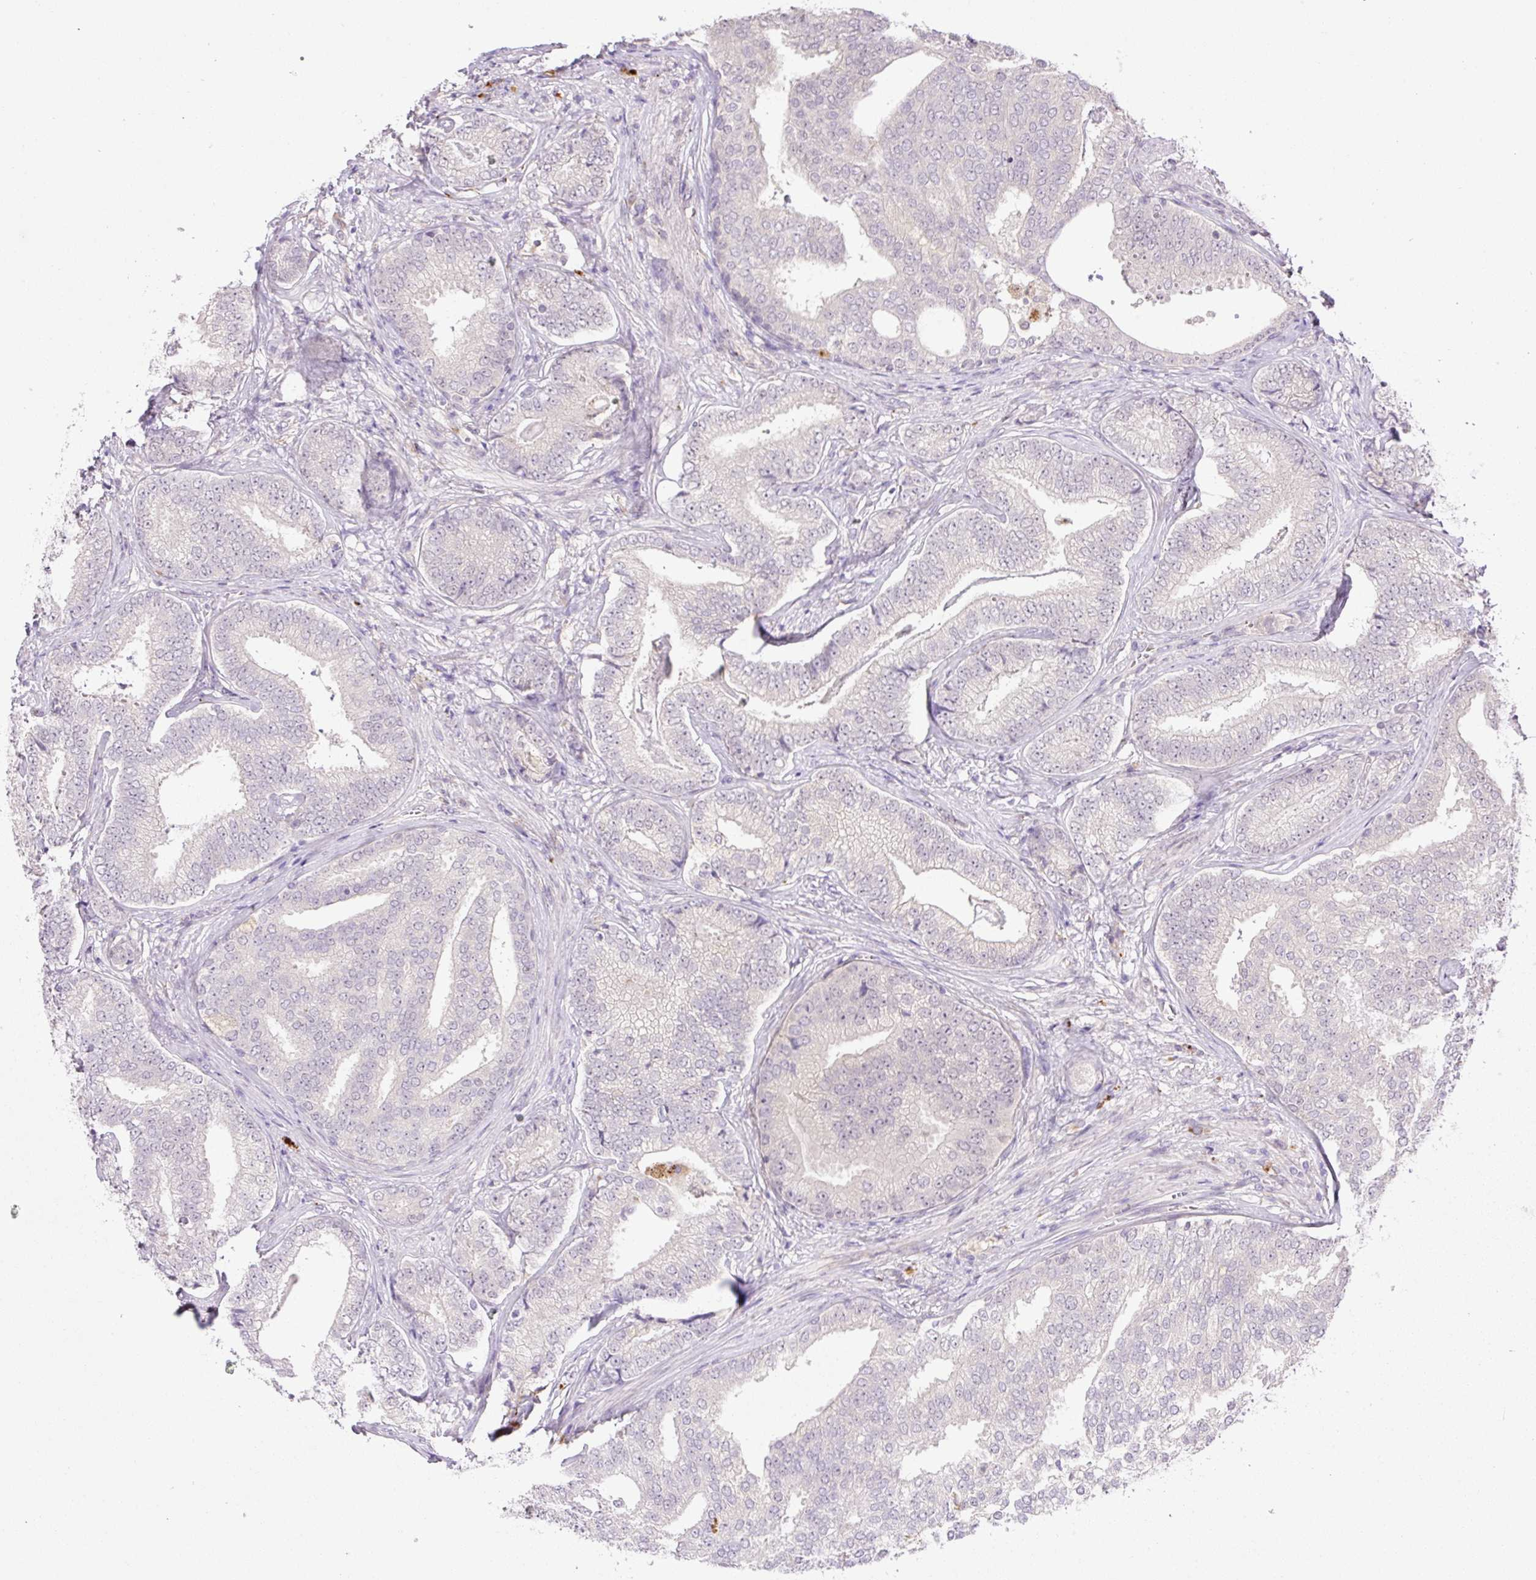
{"staining": {"intensity": "negative", "quantity": "none", "location": "none"}, "tissue": "prostate cancer", "cell_type": "Tumor cells", "image_type": "cancer", "snomed": [{"axis": "morphology", "description": "Adenocarcinoma, Low grade"}, {"axis": "topography", "description": "Prostate"}], "caption": "Histopathology image shows no significant protein positivity in tumor cells of prostate cancer.", "gene": "HABP4", "patient": {"sex": "male", "age": 63}}